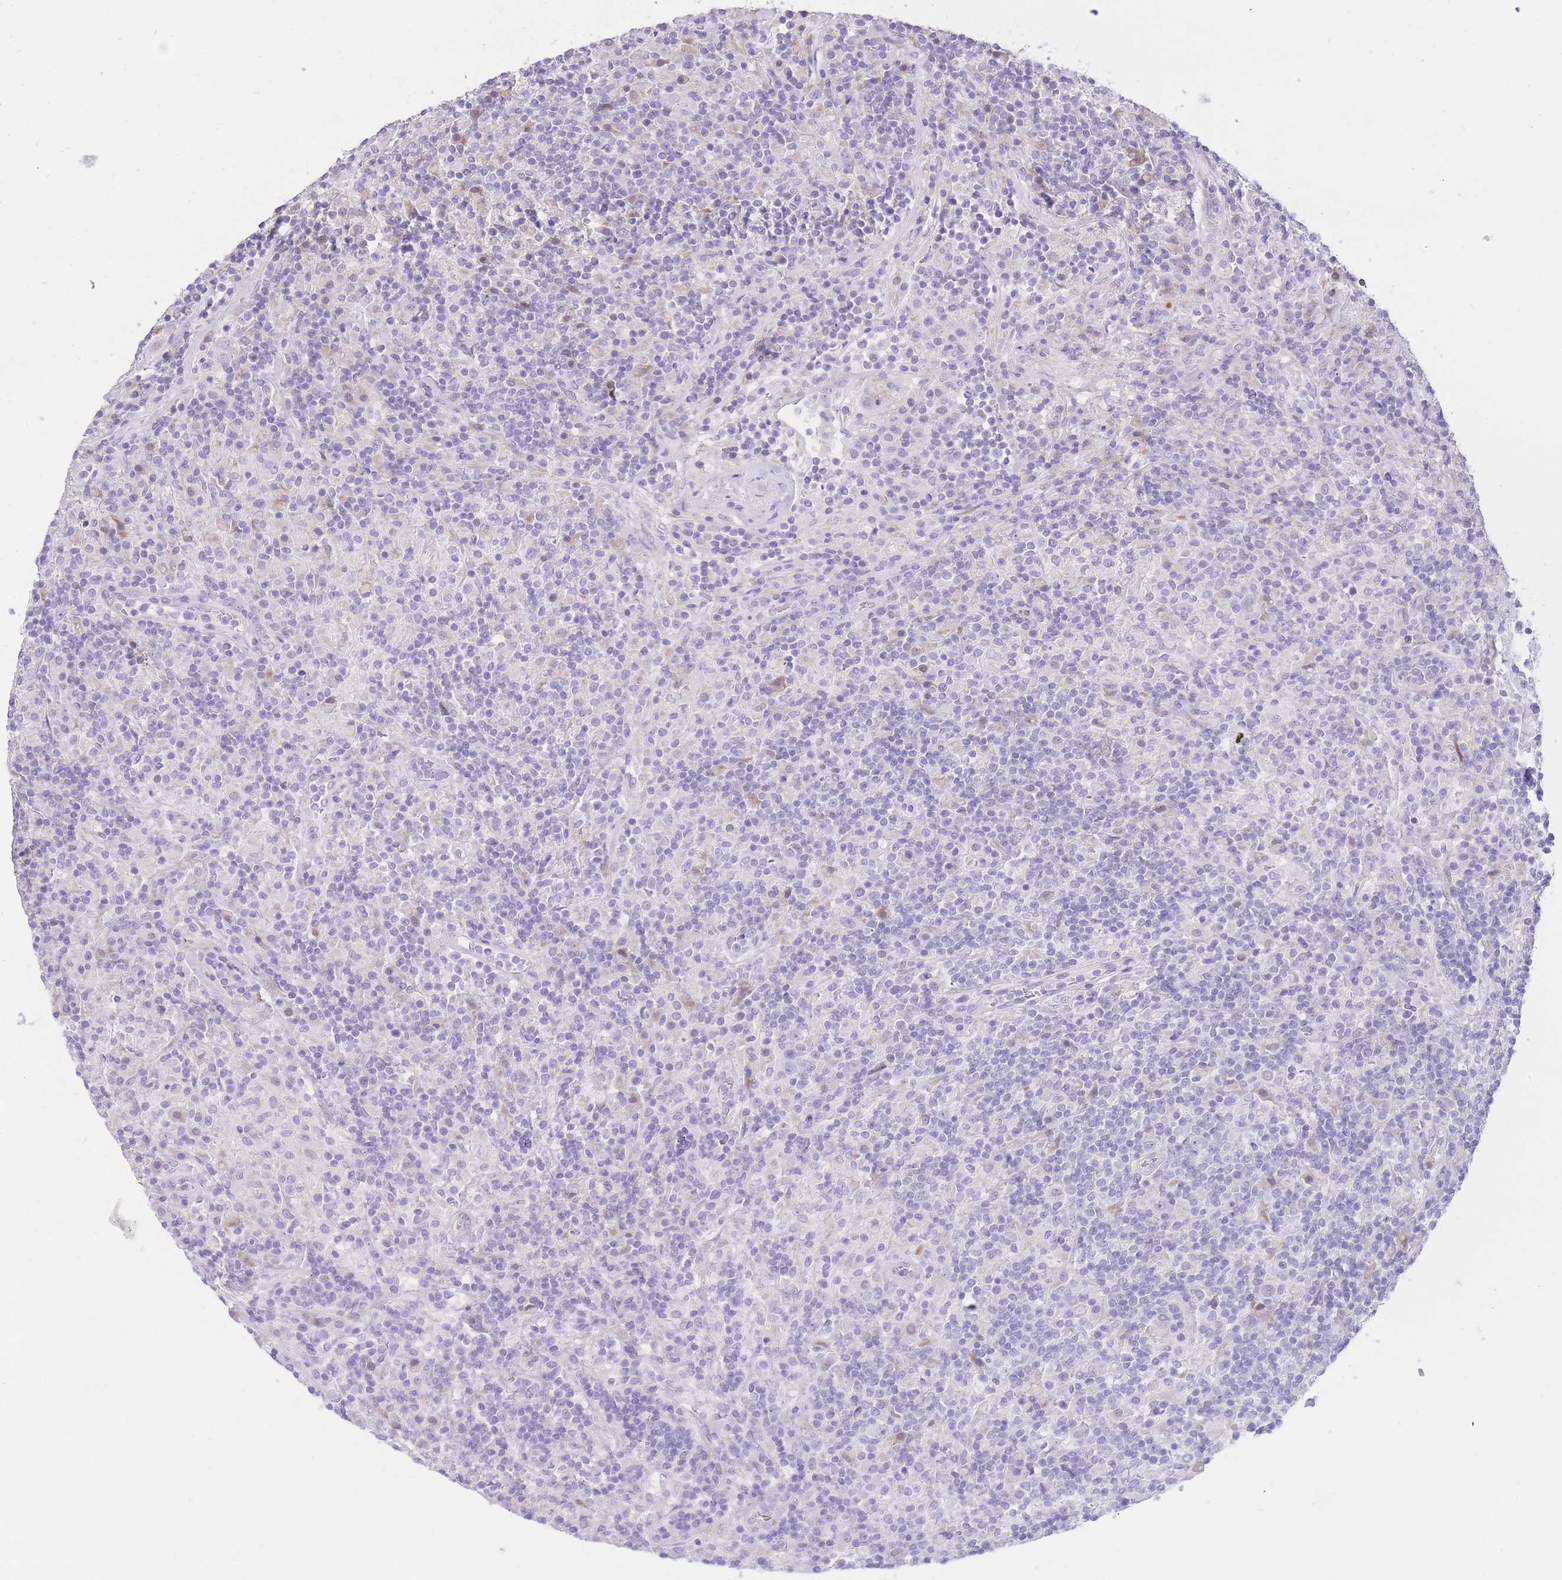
{"staining": {"intensity": "negative", "quantity": "none", "location": "none"}, "tissue": "lymphoma", "cell_type": "Tumor cells", "image_type": "cancer", "snomed": [{"axis": "morphology", "description": "Hodgkin's disease, NOS"}, {"axis": "topography", "description": "Lymph node"}], "caption": "Protein analysis of lymphoma demonstrates no significant positivity in tumor cells. The staining was performed using DAB (3,3'-diaminobenzidine) to visualize the protein expression in brown, while the nuclei were stained in blue with hematoxylin (Magnification: 20x).", "gene": "IMPG1", "patient": {"sex": "male", "age": 70}}